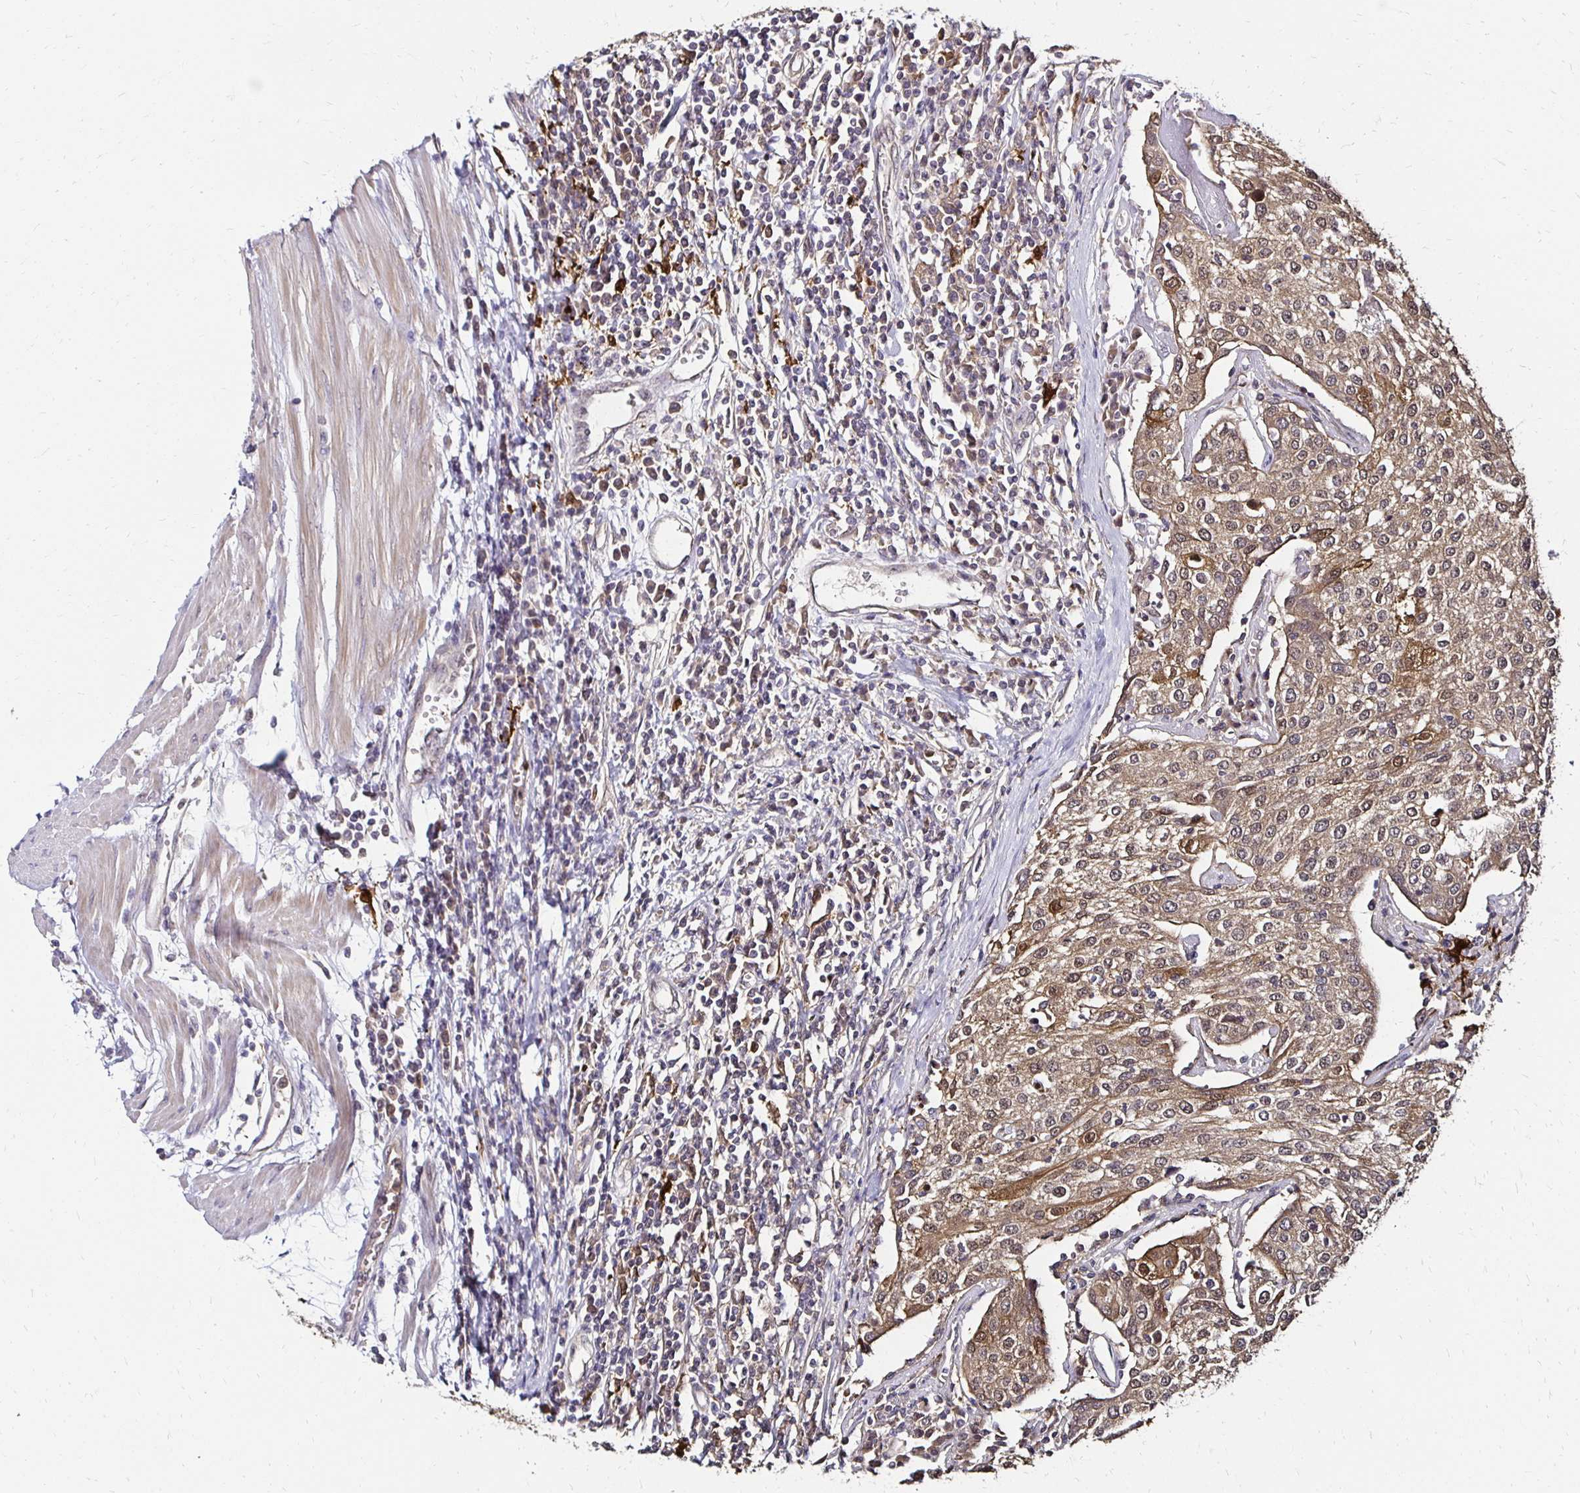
{"staining": {"intensity": "moderate", "quantity": ">75%", "location": "cytoplasmic/membranous,nuclear"}, "tissue": "urothelial cancer", "cell_type": "Tumor cells", "image_type": "cancer", "snomed": [{"axis": "morphology", "description": "Urothelial carcinoma, High grade"}, {"axis": "topography", "description": "Urinary bladder"}], "caption": "Urothelial carcinoma (high-grade) was stained to show a protein in brown. There is medium levels of moderate cytoplasmic/membranous and nuclear expression in approximately >75% of tumor cells. (DAB (3,3'-diaminobenzidine) IHC, brown staining for protein, blue staining for nuclei).", "gene": "TXN", "patient": {"sex": "female", "age": 85}}